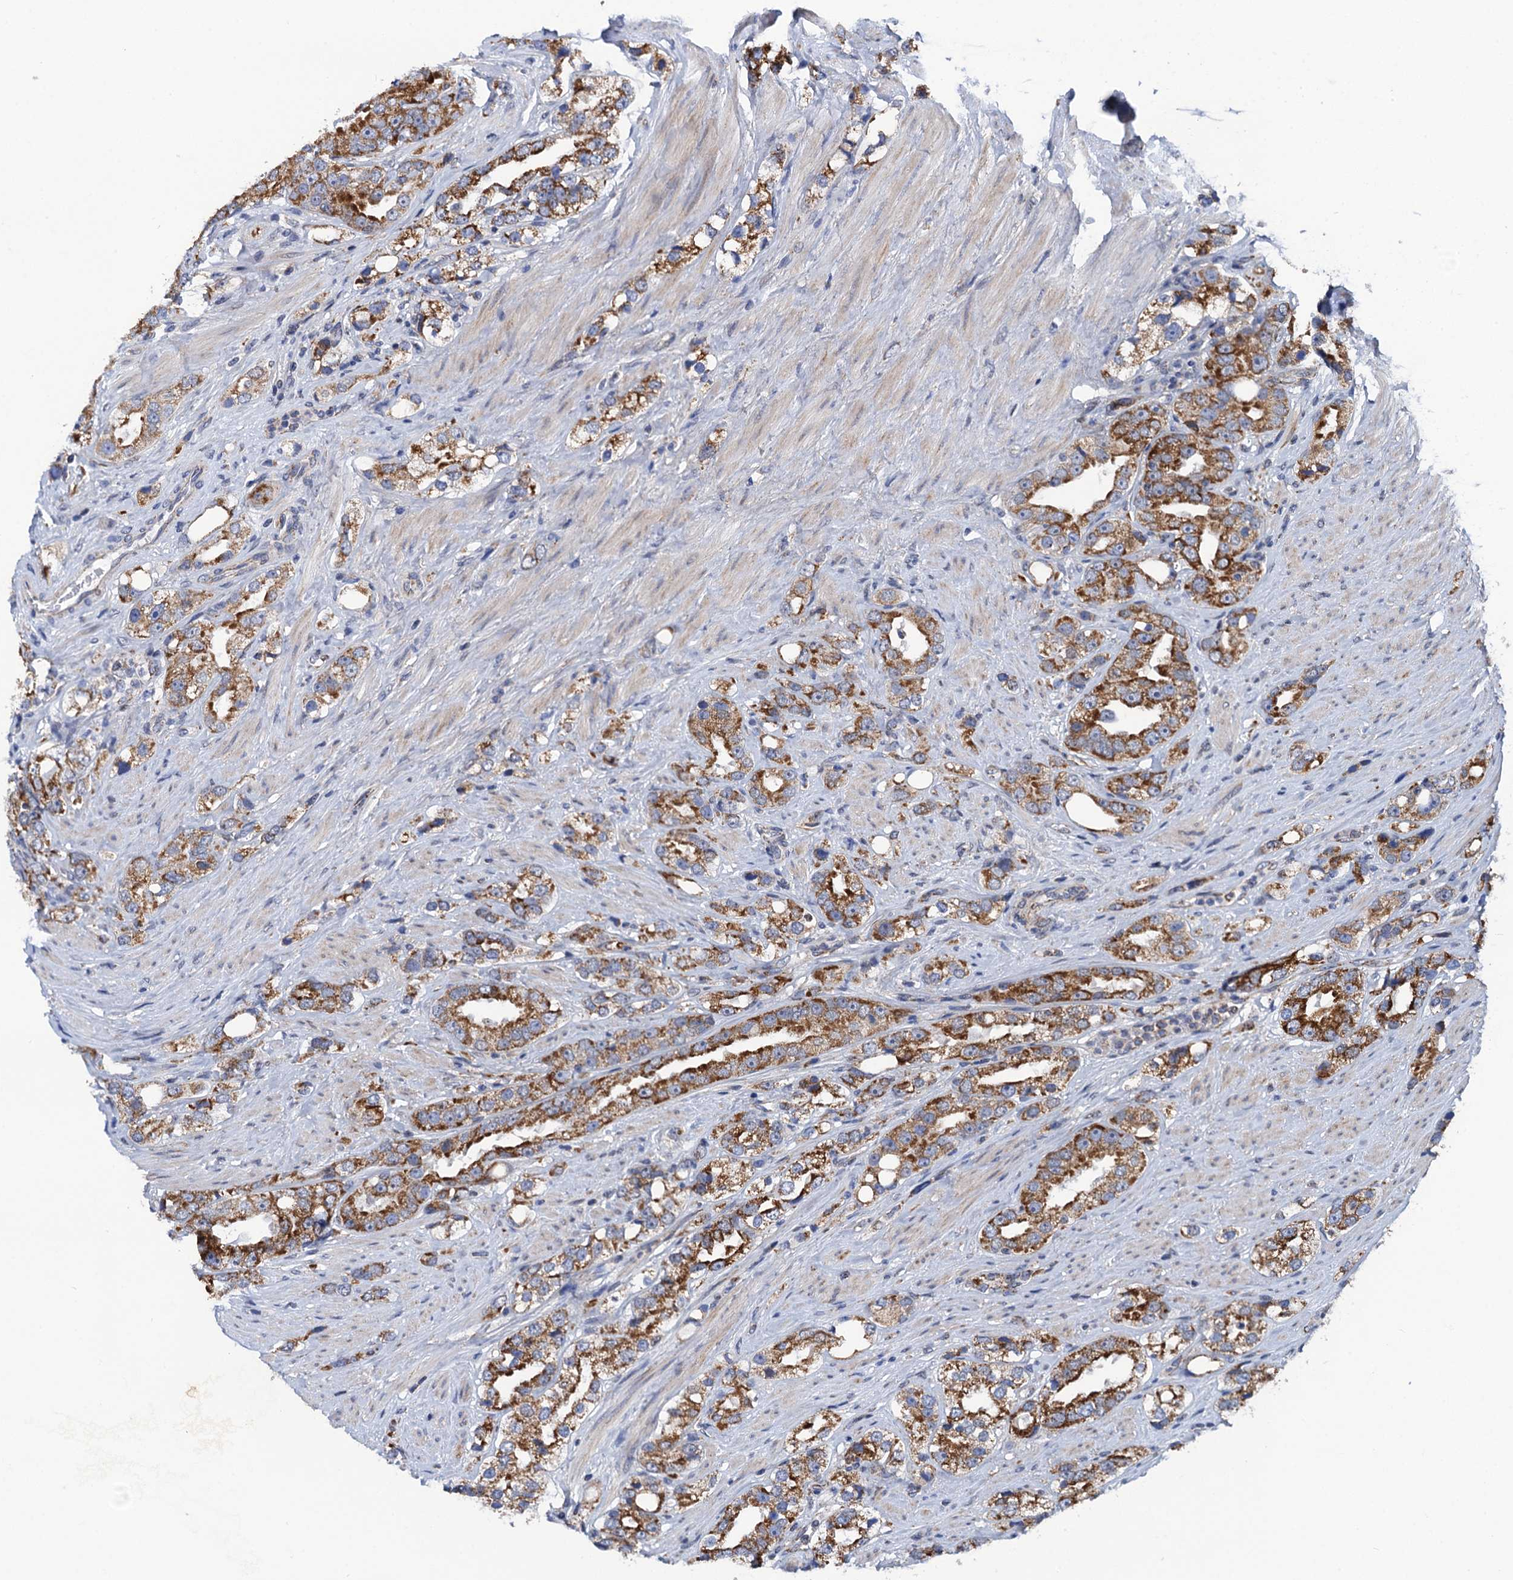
{"staining": {"intensity": "moderate", "quantity": ">75%", "location": "cytoplasmic/membranous"}, "tissue": "prostate cancer", "cell_type": "Tumor cells", "image_type": "cancer", "snomed": [{"axis": "morphology", "description": "Adenocarcinoma, NOS"}, {"axis": "topography", "description": "Prostate"}], "caption": "Adenocarcinoma (prostate) was stained to show a protein in brown. There is medium levels of moderate cytoplasmic/membranous positivity in approximately >75% of tumor cells.", "gene": "PTCD3", "patient": {"sex": "male", "age": 79}}